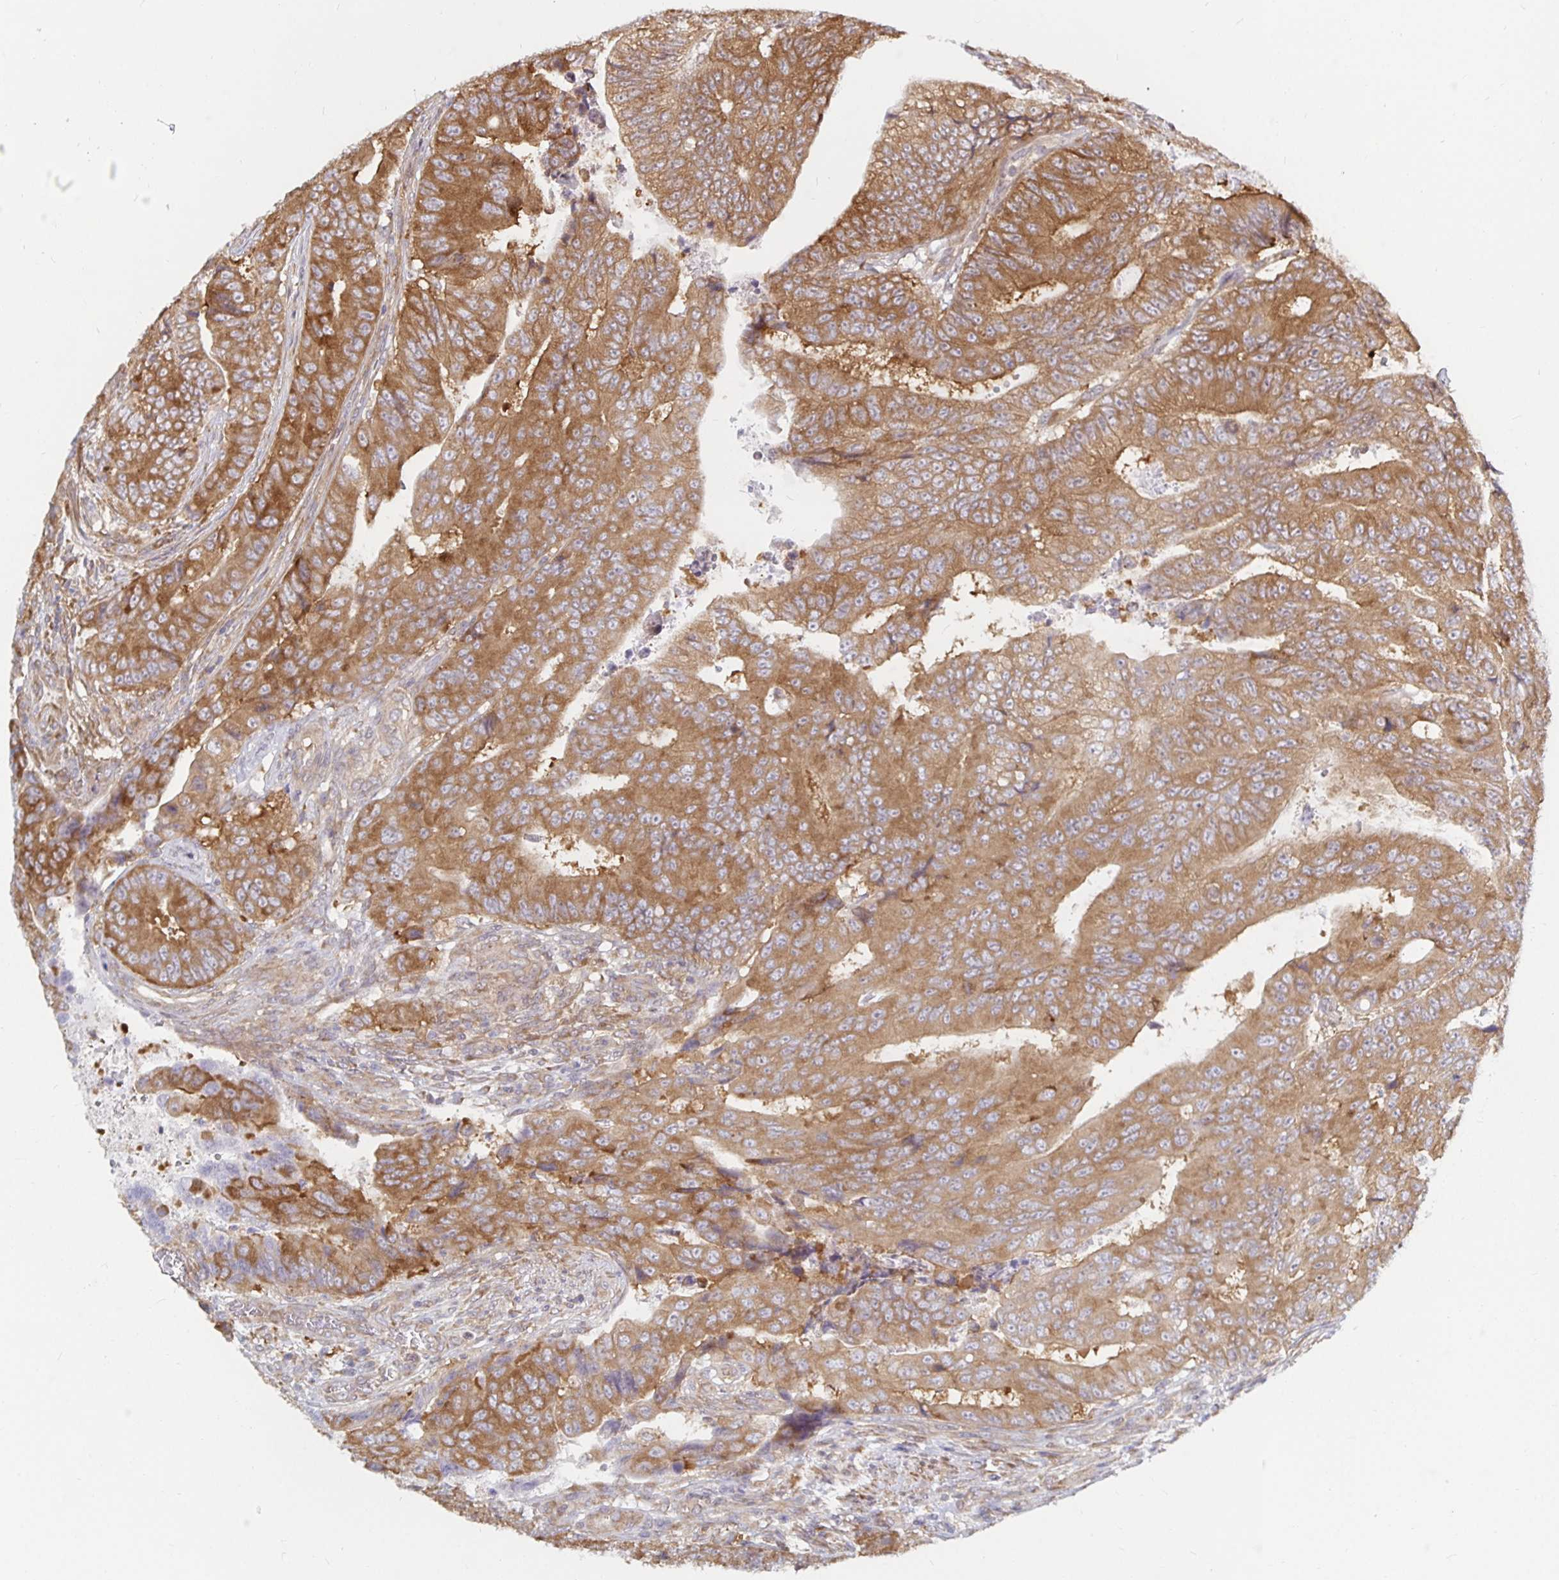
{"staining": {"intensity": "moderate", "quantity": ">75%", "location": "cytoplasmic/membranous"}, "tissue": "colorectal cancer", "cell_type": "Tumor cells", "image_type": "cancer", "snomed": [{"axis": "morphology", "description": "Adenocarcinoma, NOS"}, {"axis": "topography", "description": "Colon"}], "caption": "Immunohistochemistry (IHC) of adenocarcinoma (colorectal) exhibits medium levels of moderate cytoplasmic/membranous staining in about >75% of tumor cells.", "gene": "PDAP1", "patient": {"sex": "female", "age": 48}}